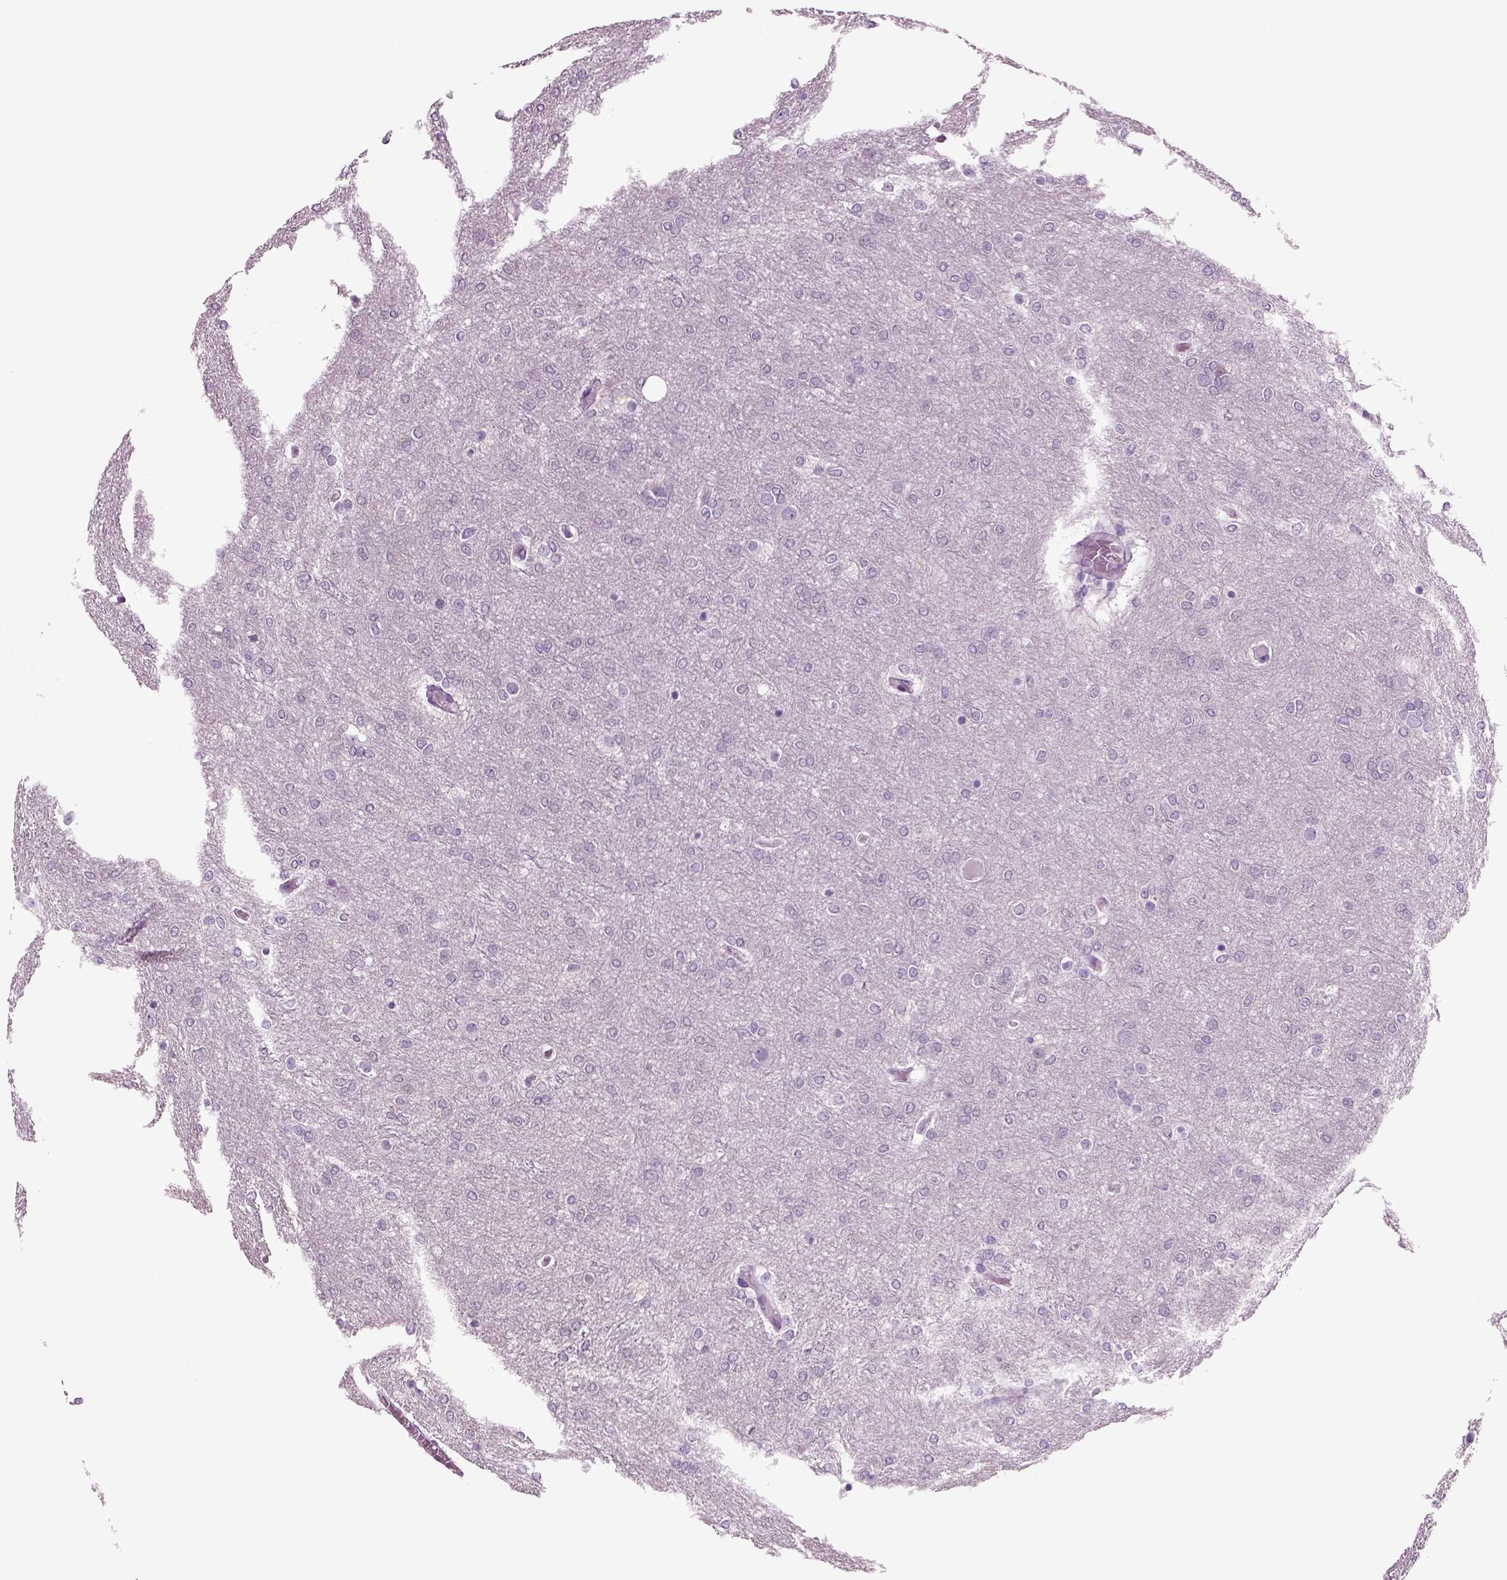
{"staining": {"intensity": "negative", "quantity": "none", "location": "none"}, "tissue": "glioma", "cell_type": "Tumor cells", "image_type": "cancer", "snomed": [{"axis": "morphology", "description": "Glioma, malignant, High grade"}, {"axis": "topography", "description": "Brain"}], "caption": "High magnification brightfield microscopy of glioma stained with DAB (3,3'-diaminobenzidine) (brown) and counterstained with hematoxylin (blue): tumor cells show no significant positivity. (DAB (3,3'-diaminobenzidine) IHC, high magnification).", "gene": "CRABP1", "patient": {"sex": "female", "age": 61}}